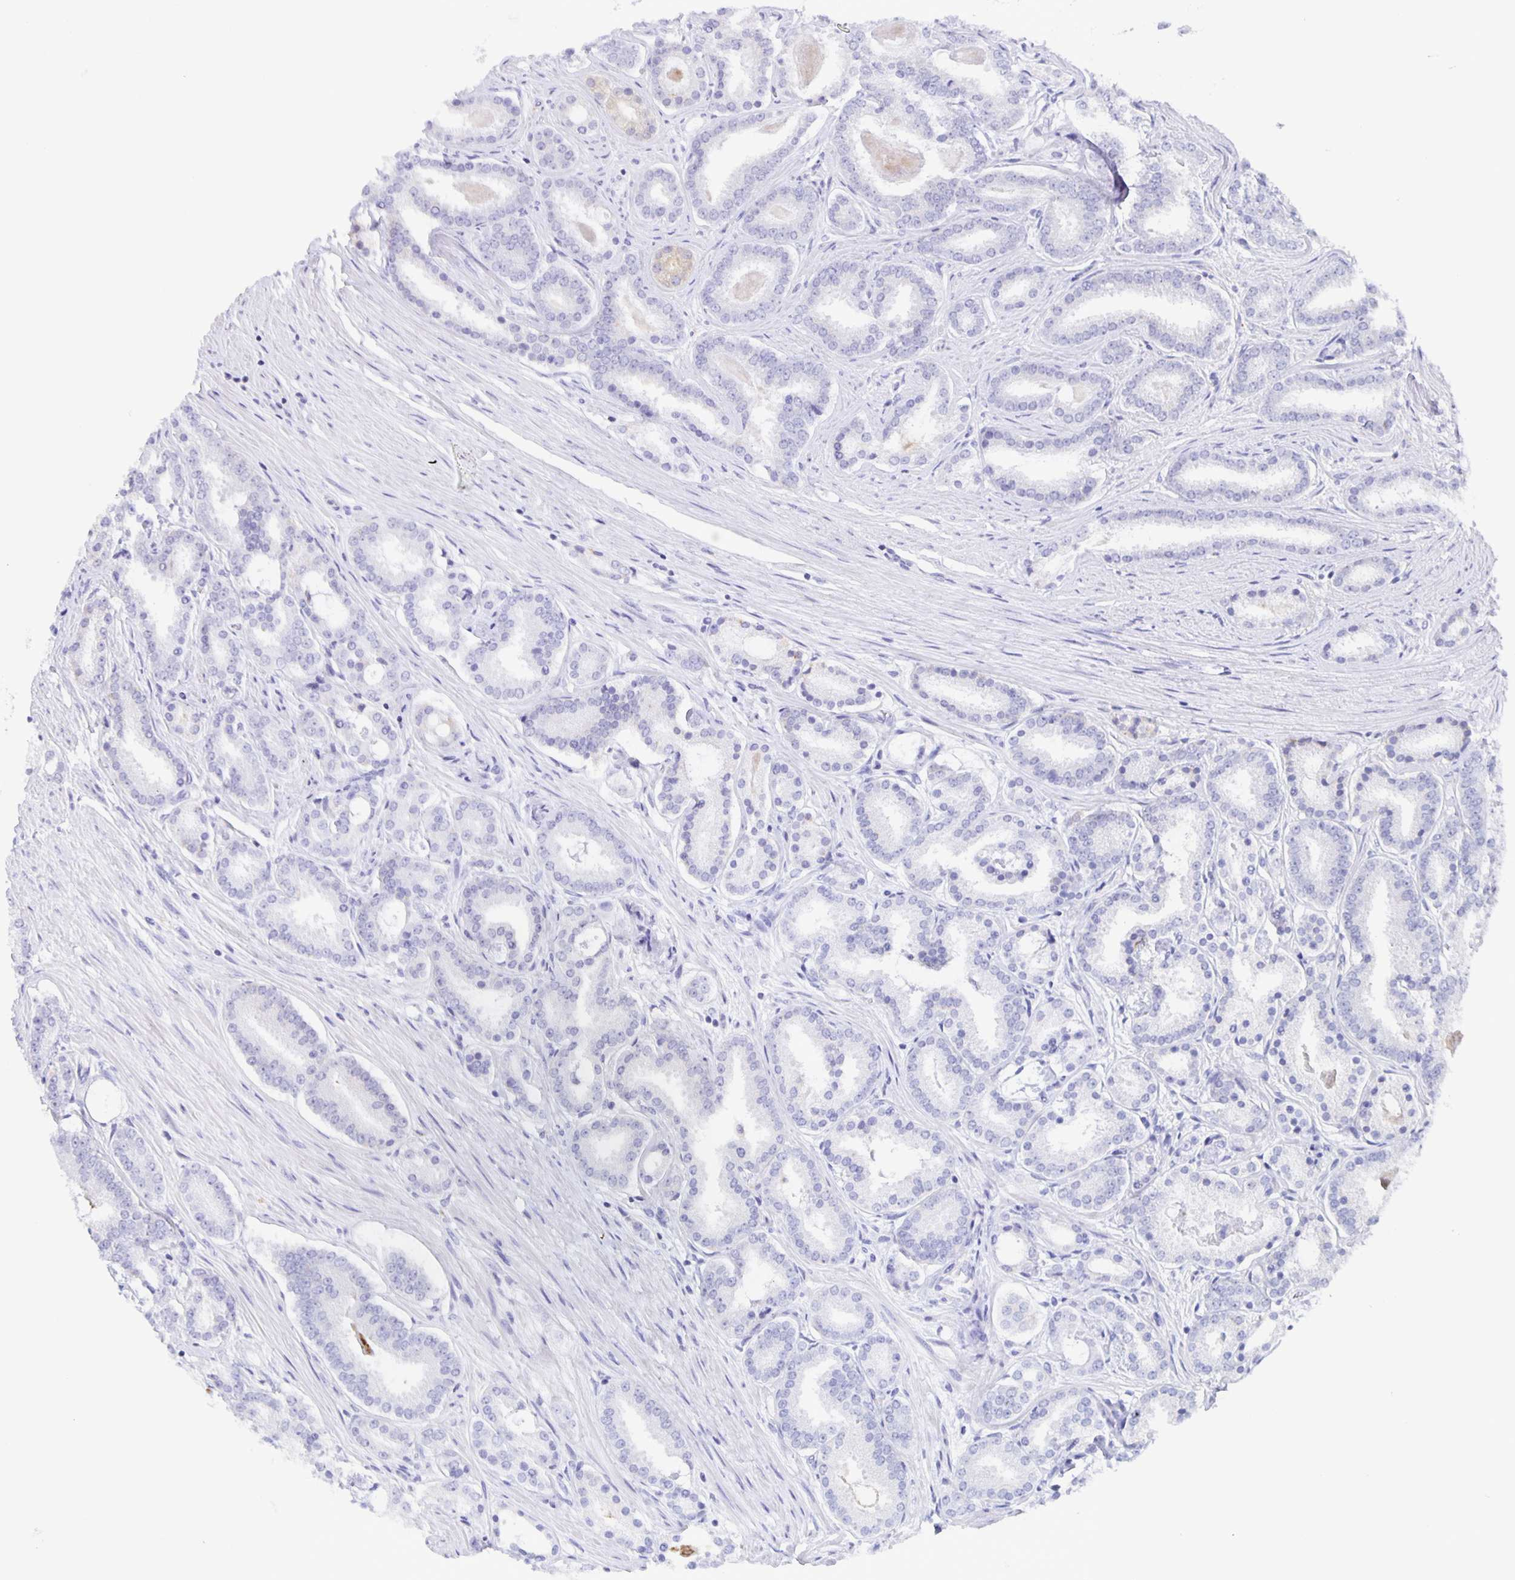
{"staining": {"intensity": "negative", "quantity": "none", "location": "none"}, "tissue": "prostate cancer", "cell_type": "Tumor cells", "image_type": "cancer", "snomed": [{"axis": "morphology", "description": "Adenocarcinoma, High grade"}, {"axis": "topography", "description": "Prostate"}], "caption": "Tumor cells are negative for protein expression in human prostate cancer (high-grade adenocarcinoma).", "gene": "LIPA", "patient": {"sex": "male", "age": 63}}